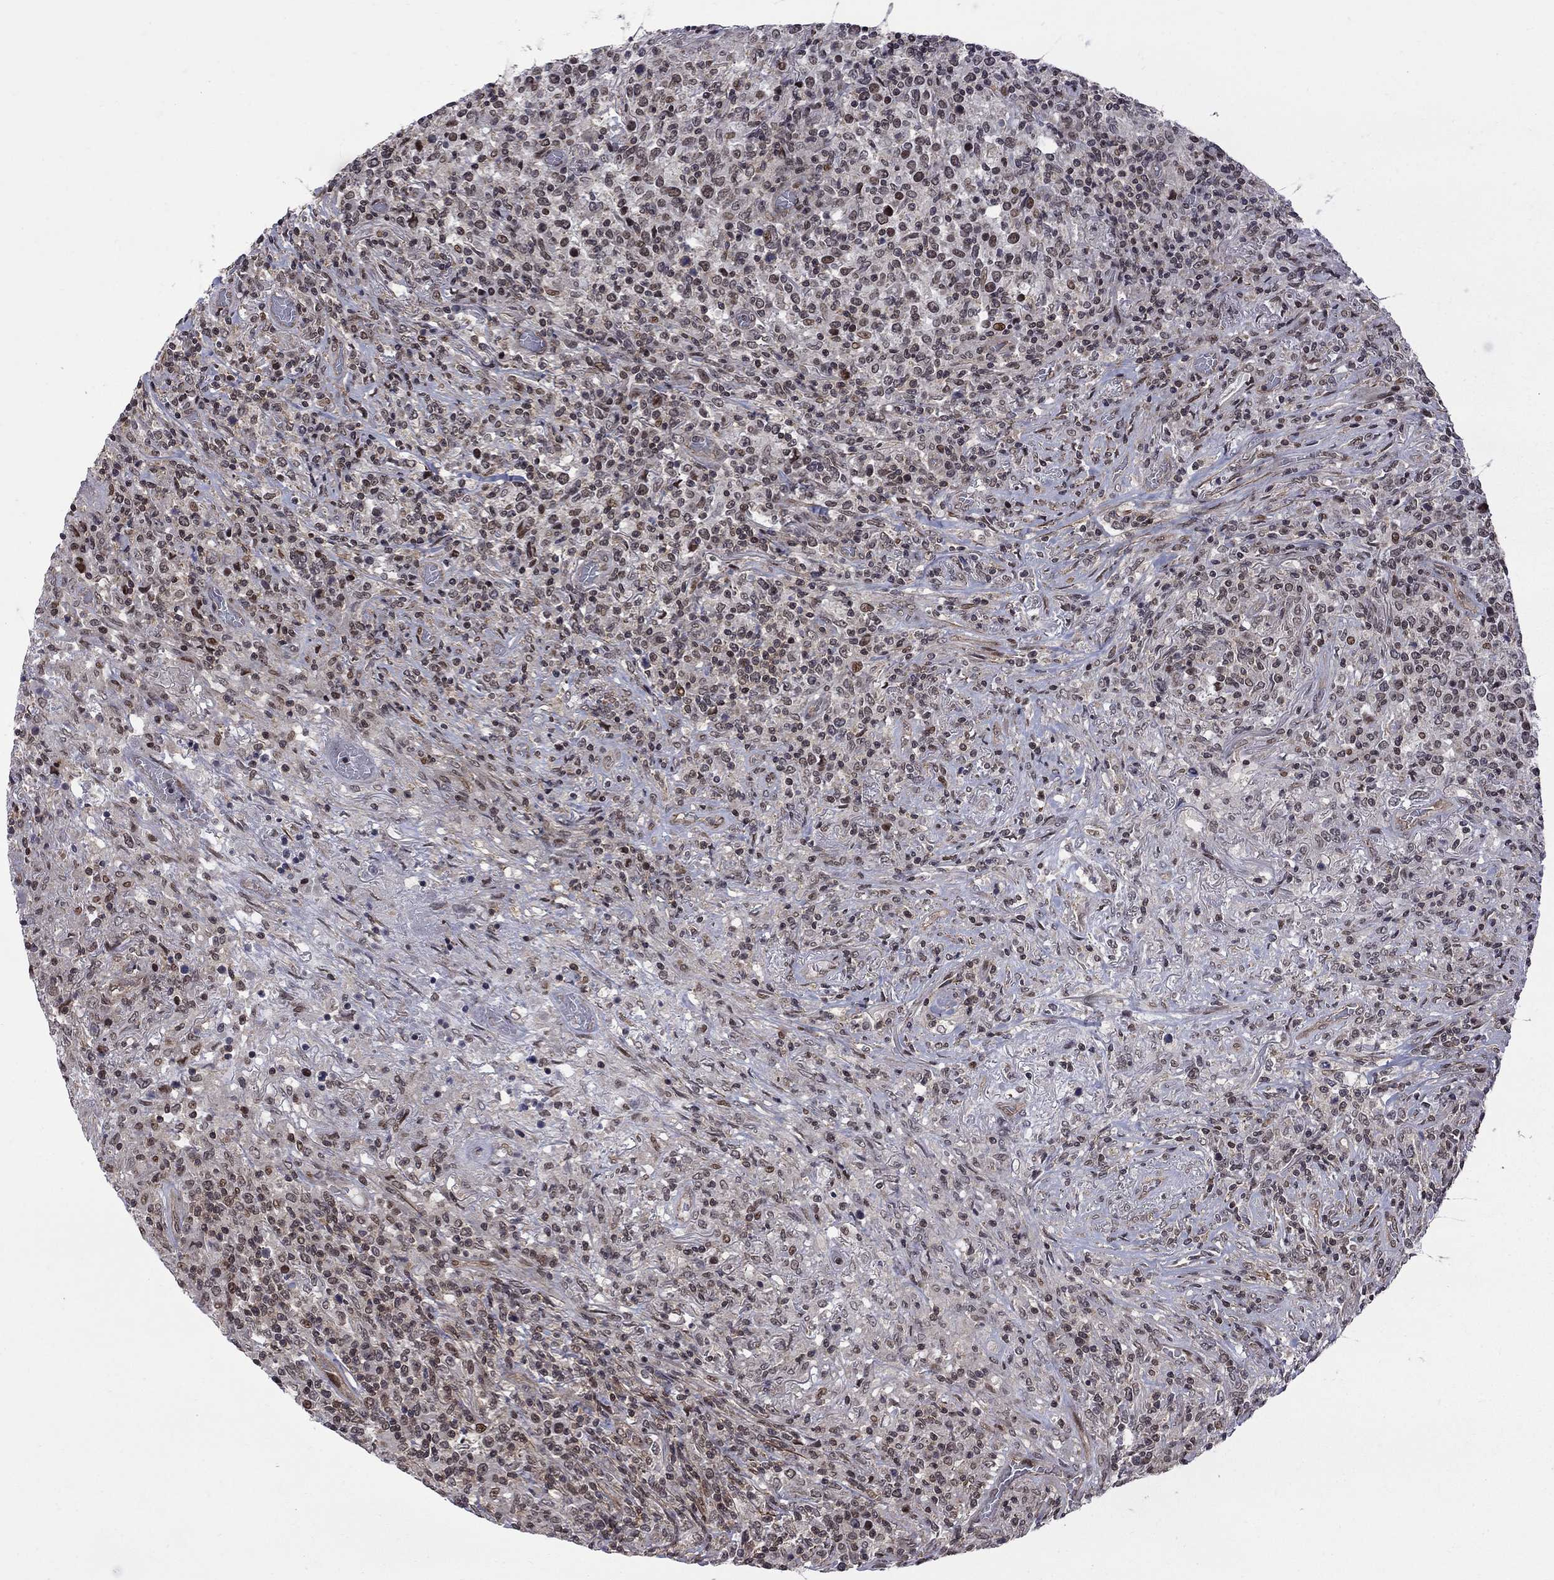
{"staining": {"intensity": "negative", "quantity": "none", "location": "none"}, "tissue": "lymphoma", "cell_type": "Tumor cells", "image_type": "cancer", "snomed": [{"axis": "morphology", "description": "Malignant lymphoma, non-Hodgkin's type, High grade"}, {"axis": "topography", "description": "Lung"}], "caption": "DAB immunohistochemical staining of human lymphoma exhibits no significant expression in tumor cells. (IHC, brightfield microscopy, high magnification).", "gene": "BRF1", "patient": {"sex": "male", "age": 79}}